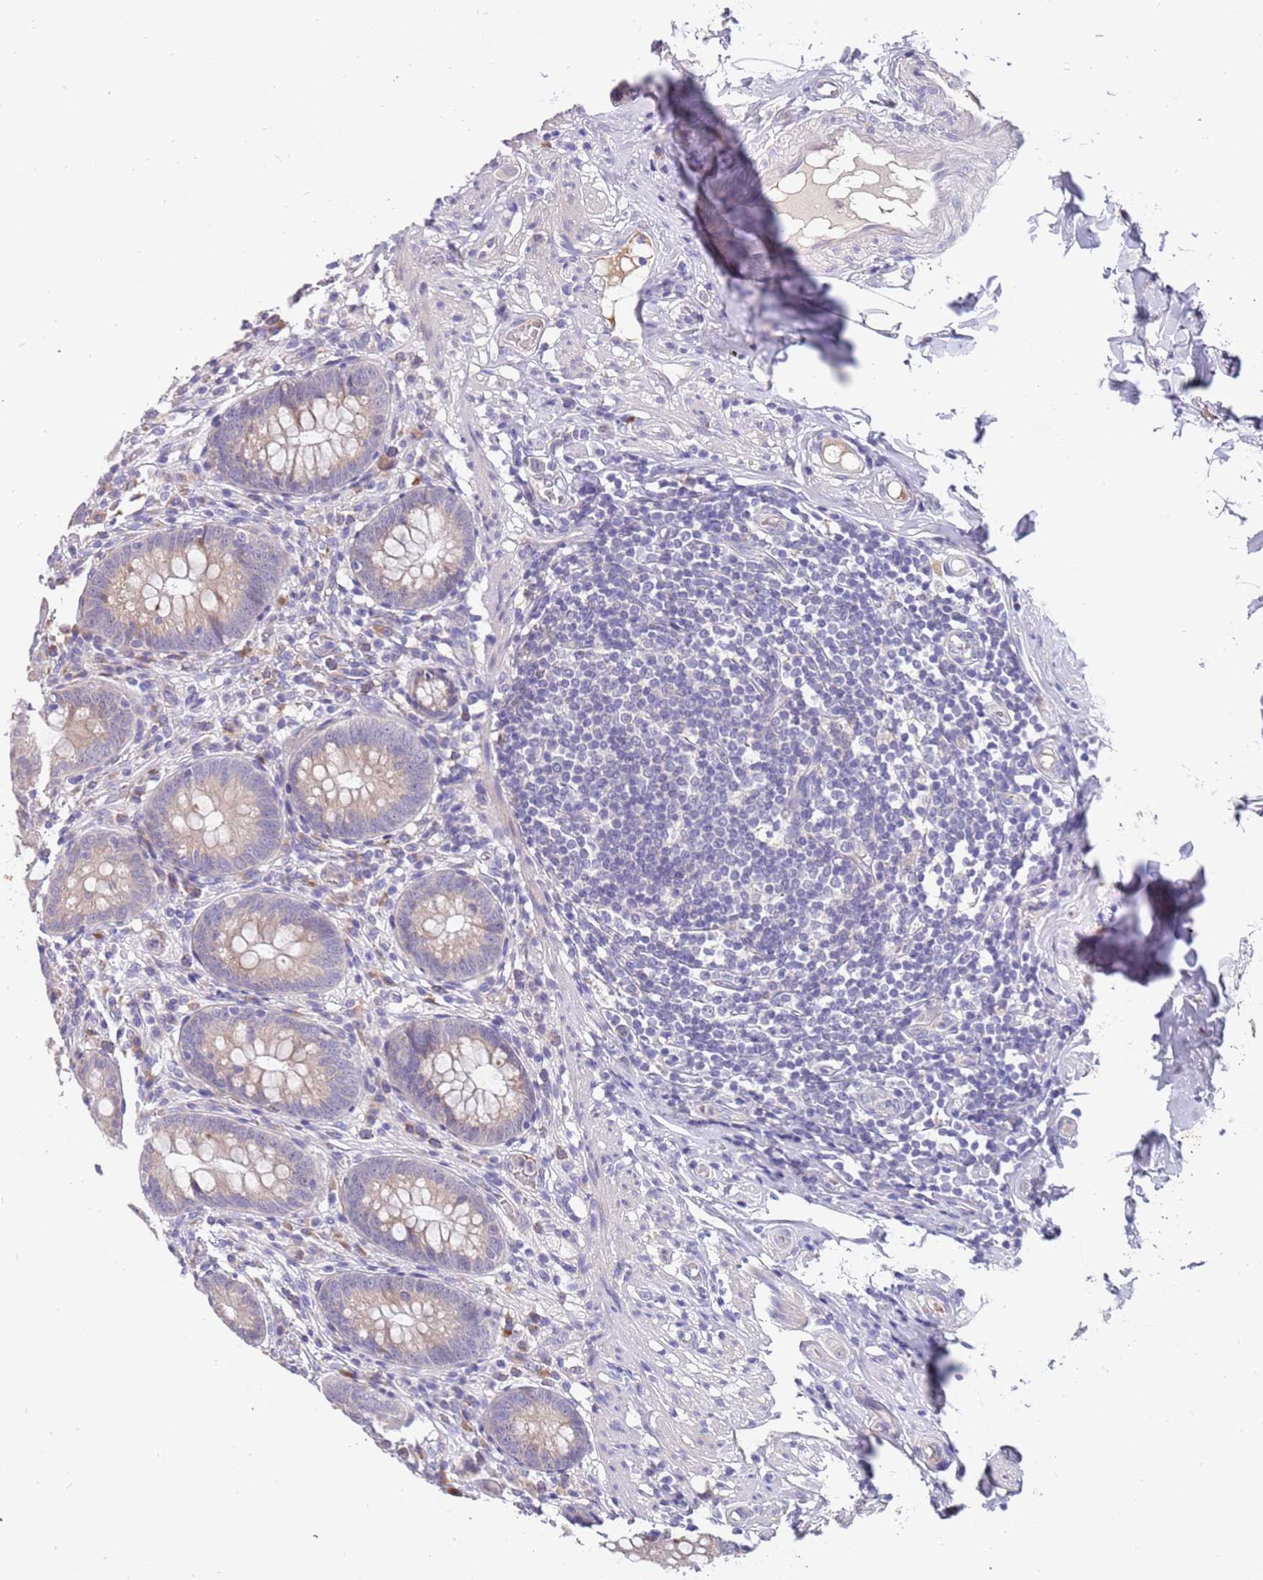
{"staining": {"intensity": "weak", "quantity": "25%-75%", "location": "cytoplasmic/membranous"}, "tissue": "appendix", "cell_type": "Glandular cells", "image_type": "normal", "snomed": [{"axis": "morphology", "description": "Normal tissue, NOS"}, {"axis": "topography", "description": "Appendix"}], "caption": "The photomicrograph displays a brown stain indicating the presence of a protein in the cytoplasmic/membranous of glandular cells in appendix. (Stains: DAB in brown, nuclei in blue, Microscopy: brightfield microscopy at high magnification).", "gene": "ZNF746", "patient": {"sex": "male", "age": 55}}